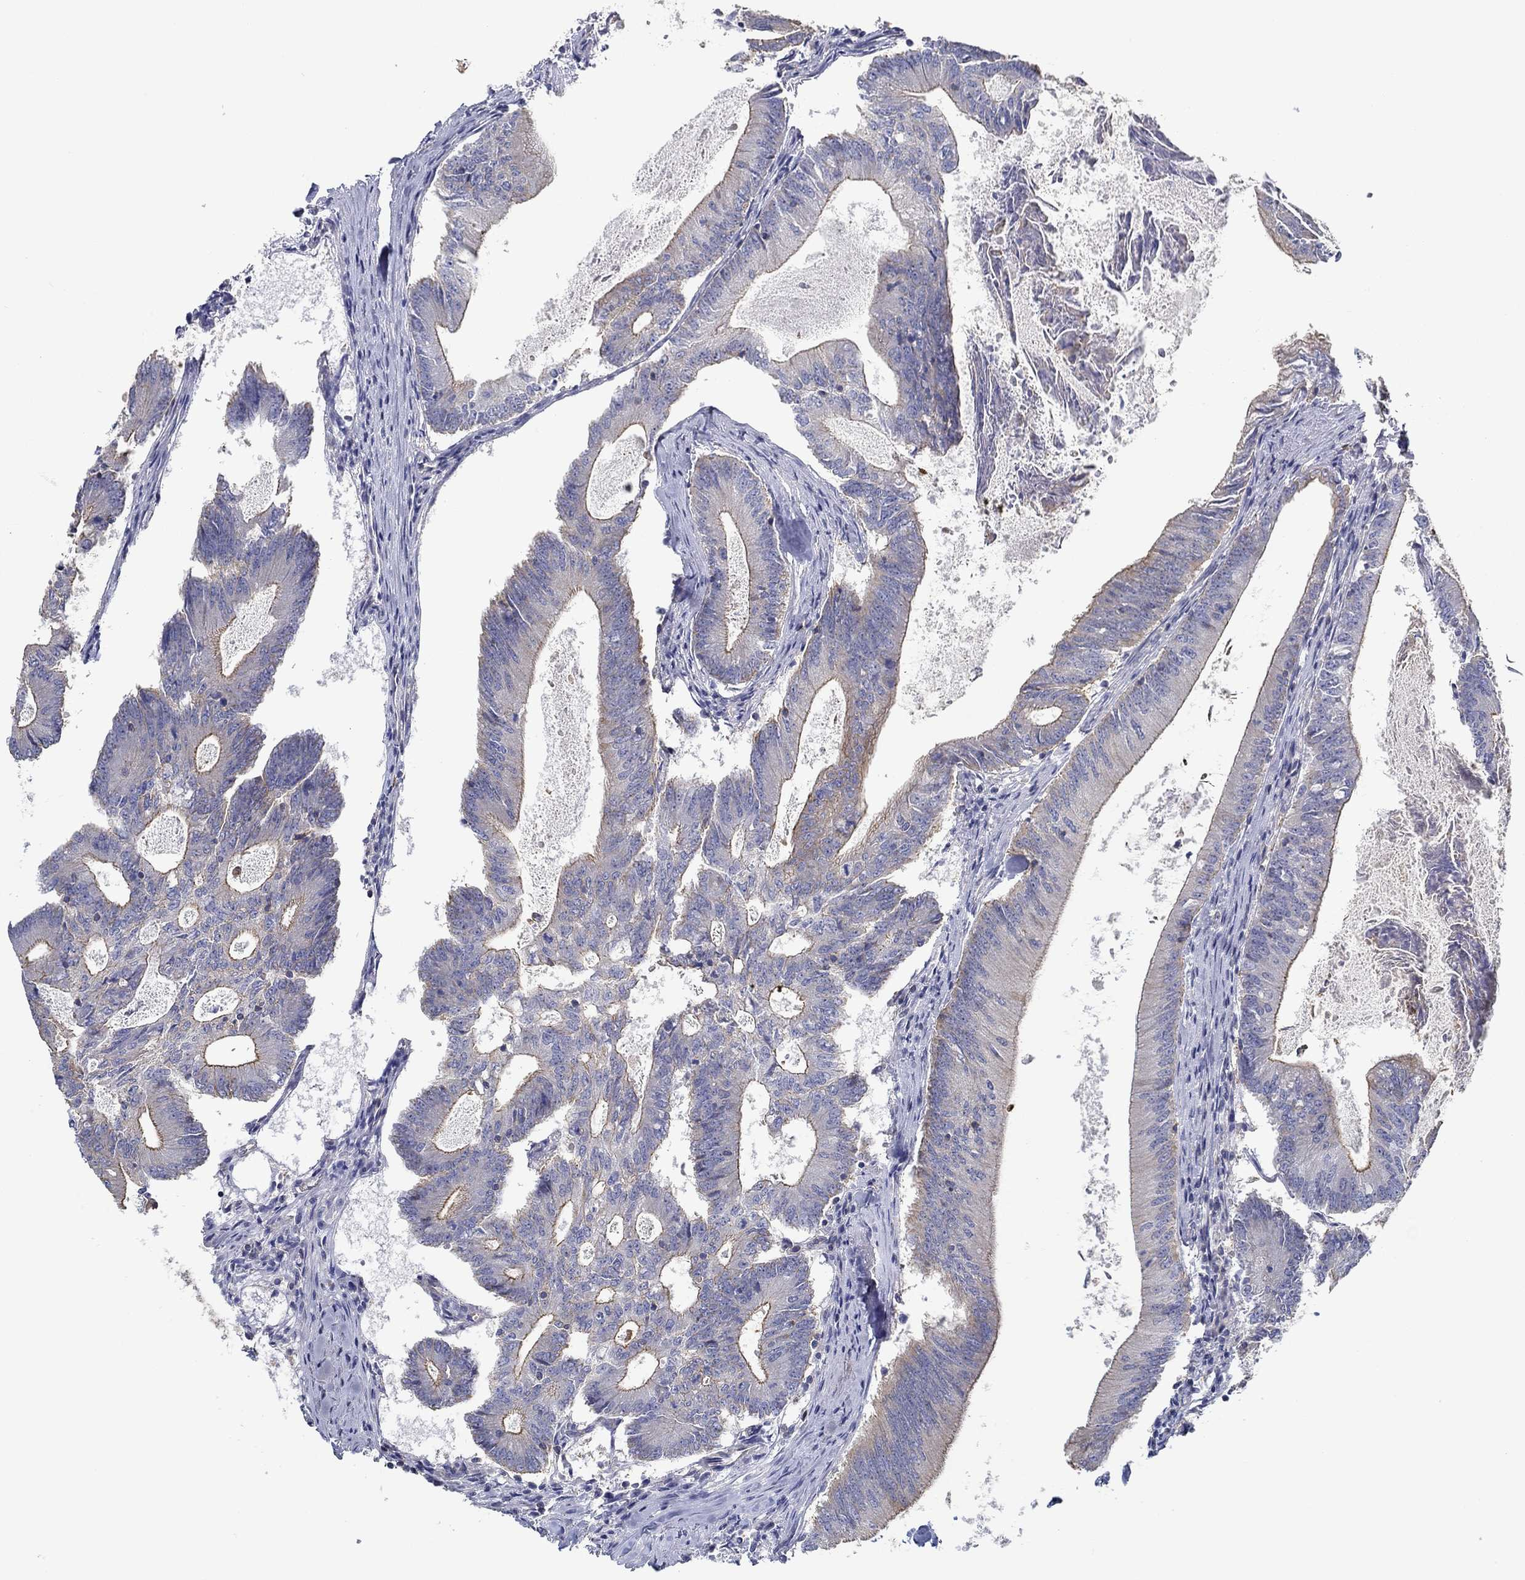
{"staining": {"intensity": "strong", "quantity": "25%-75%", "location": "cytoplasmic/membranous"}, "tissue": "colorectal cancer", "cell_type": "Tumor cells", "image_type": "cancer", "snomed": [{"axis": "morphology", "description": "Adenocarcinoma, NOS"}, {"axis": "topography", "description": "Colon"}], "caption": "Immunohistochemical staining of human colorectal cancer demonstrates high levels of strong cytoplasmic/membranous staining in approximately 25%-75% of tumor cells.", "gene": "BBOF1", "patient": {"sex": "female", "age": 70}}